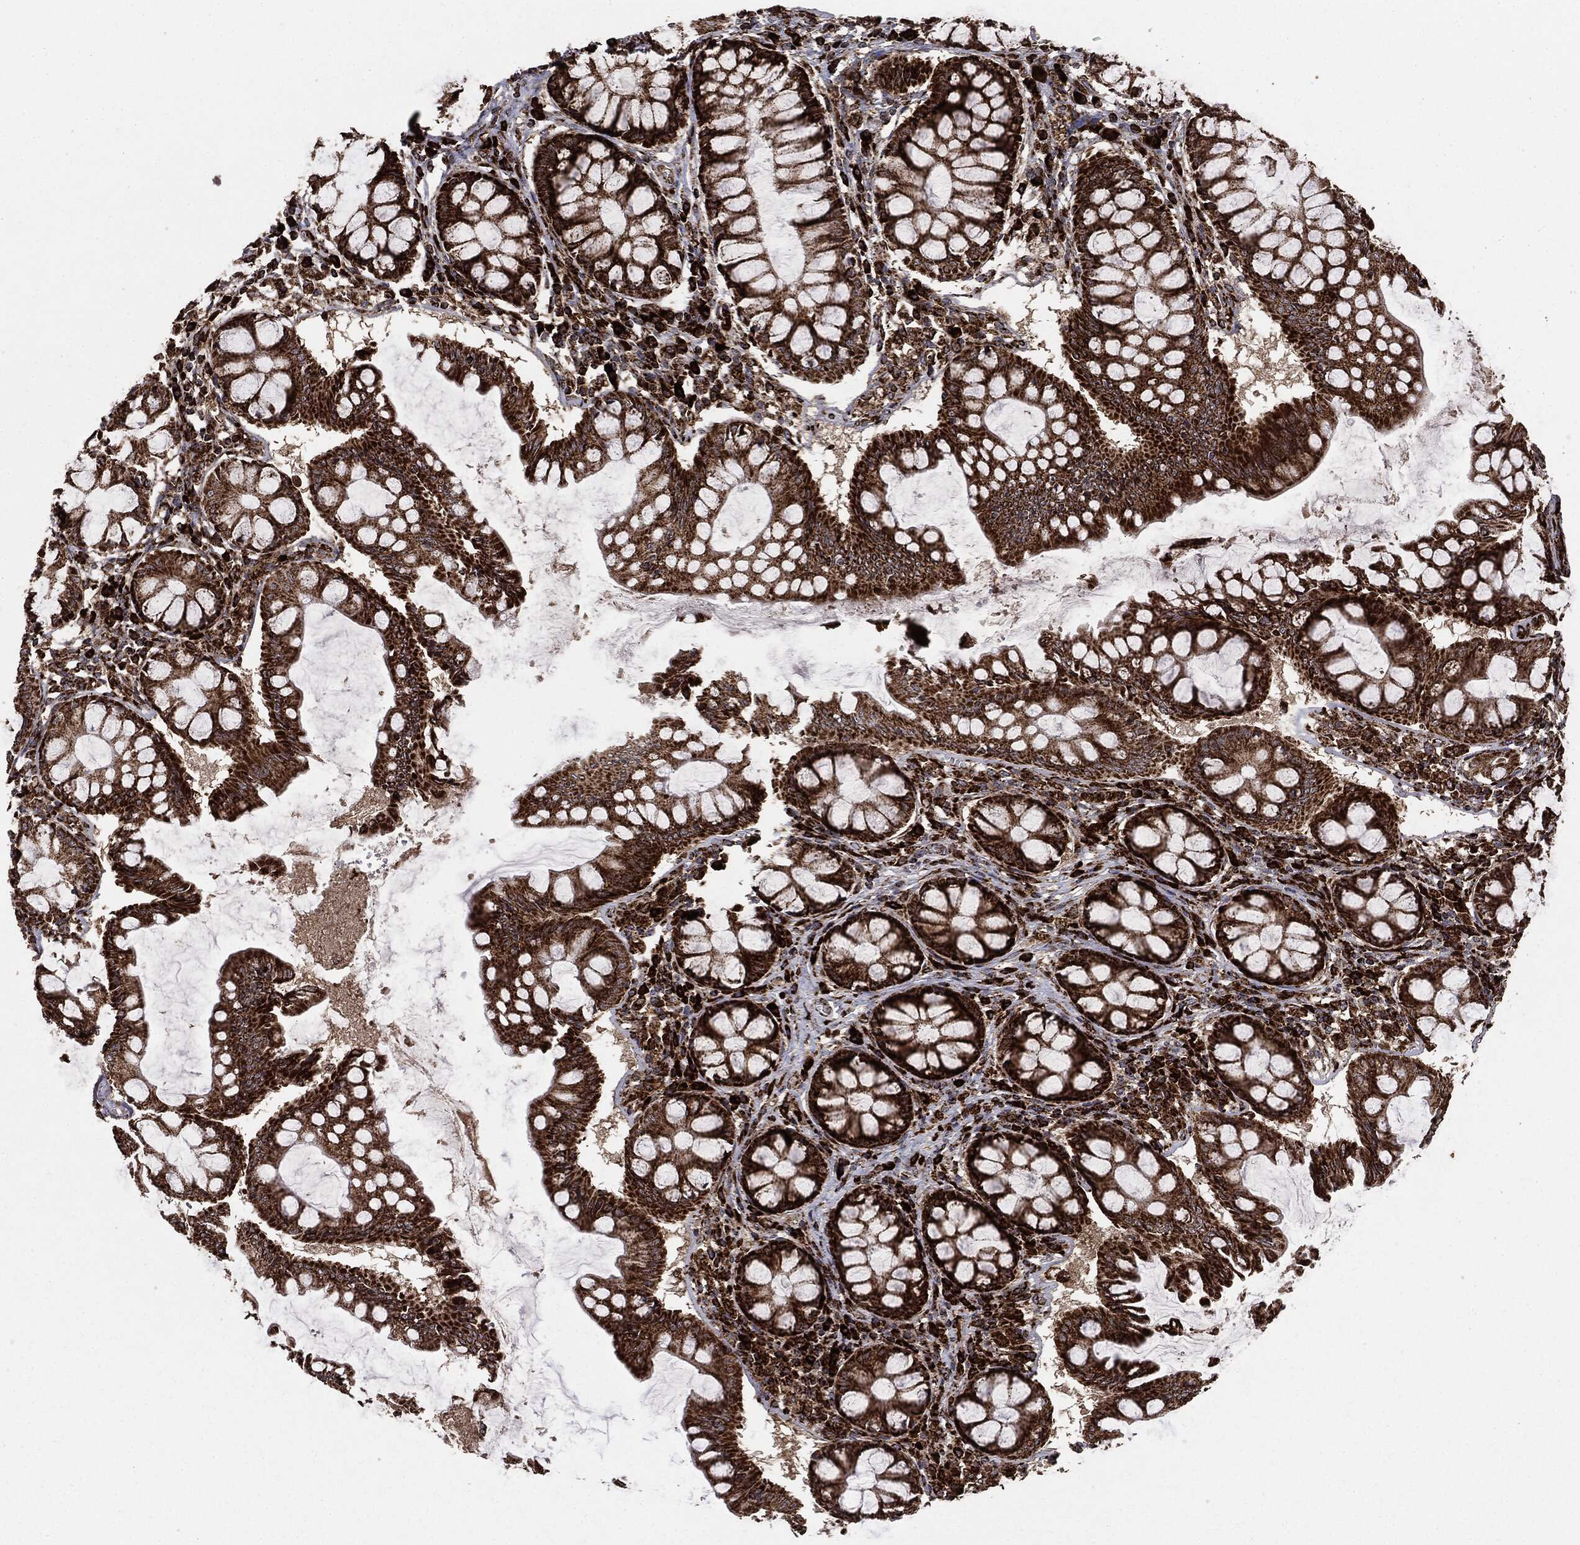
{"staining": {"intensity": "moderate", "quantity": ">75%", "location": "cytoplasmic/membranous"}, "tissue": "colon", "cell_type": "Endothelial cells", "image_type": "normal", "snomed": [{"axis": "morphology", "description": "Normal tissue, NOS"}, {"axis": "topography", "description": "Colon"}], "caption": "About >75% of endothelial cells in benign colon display moderate cytoplasmic/membranous protein staining as visualized by brown immunohistochemical staining.", "gene": "MAP2K1", "patient": {"sex": "female", "age": 65}}